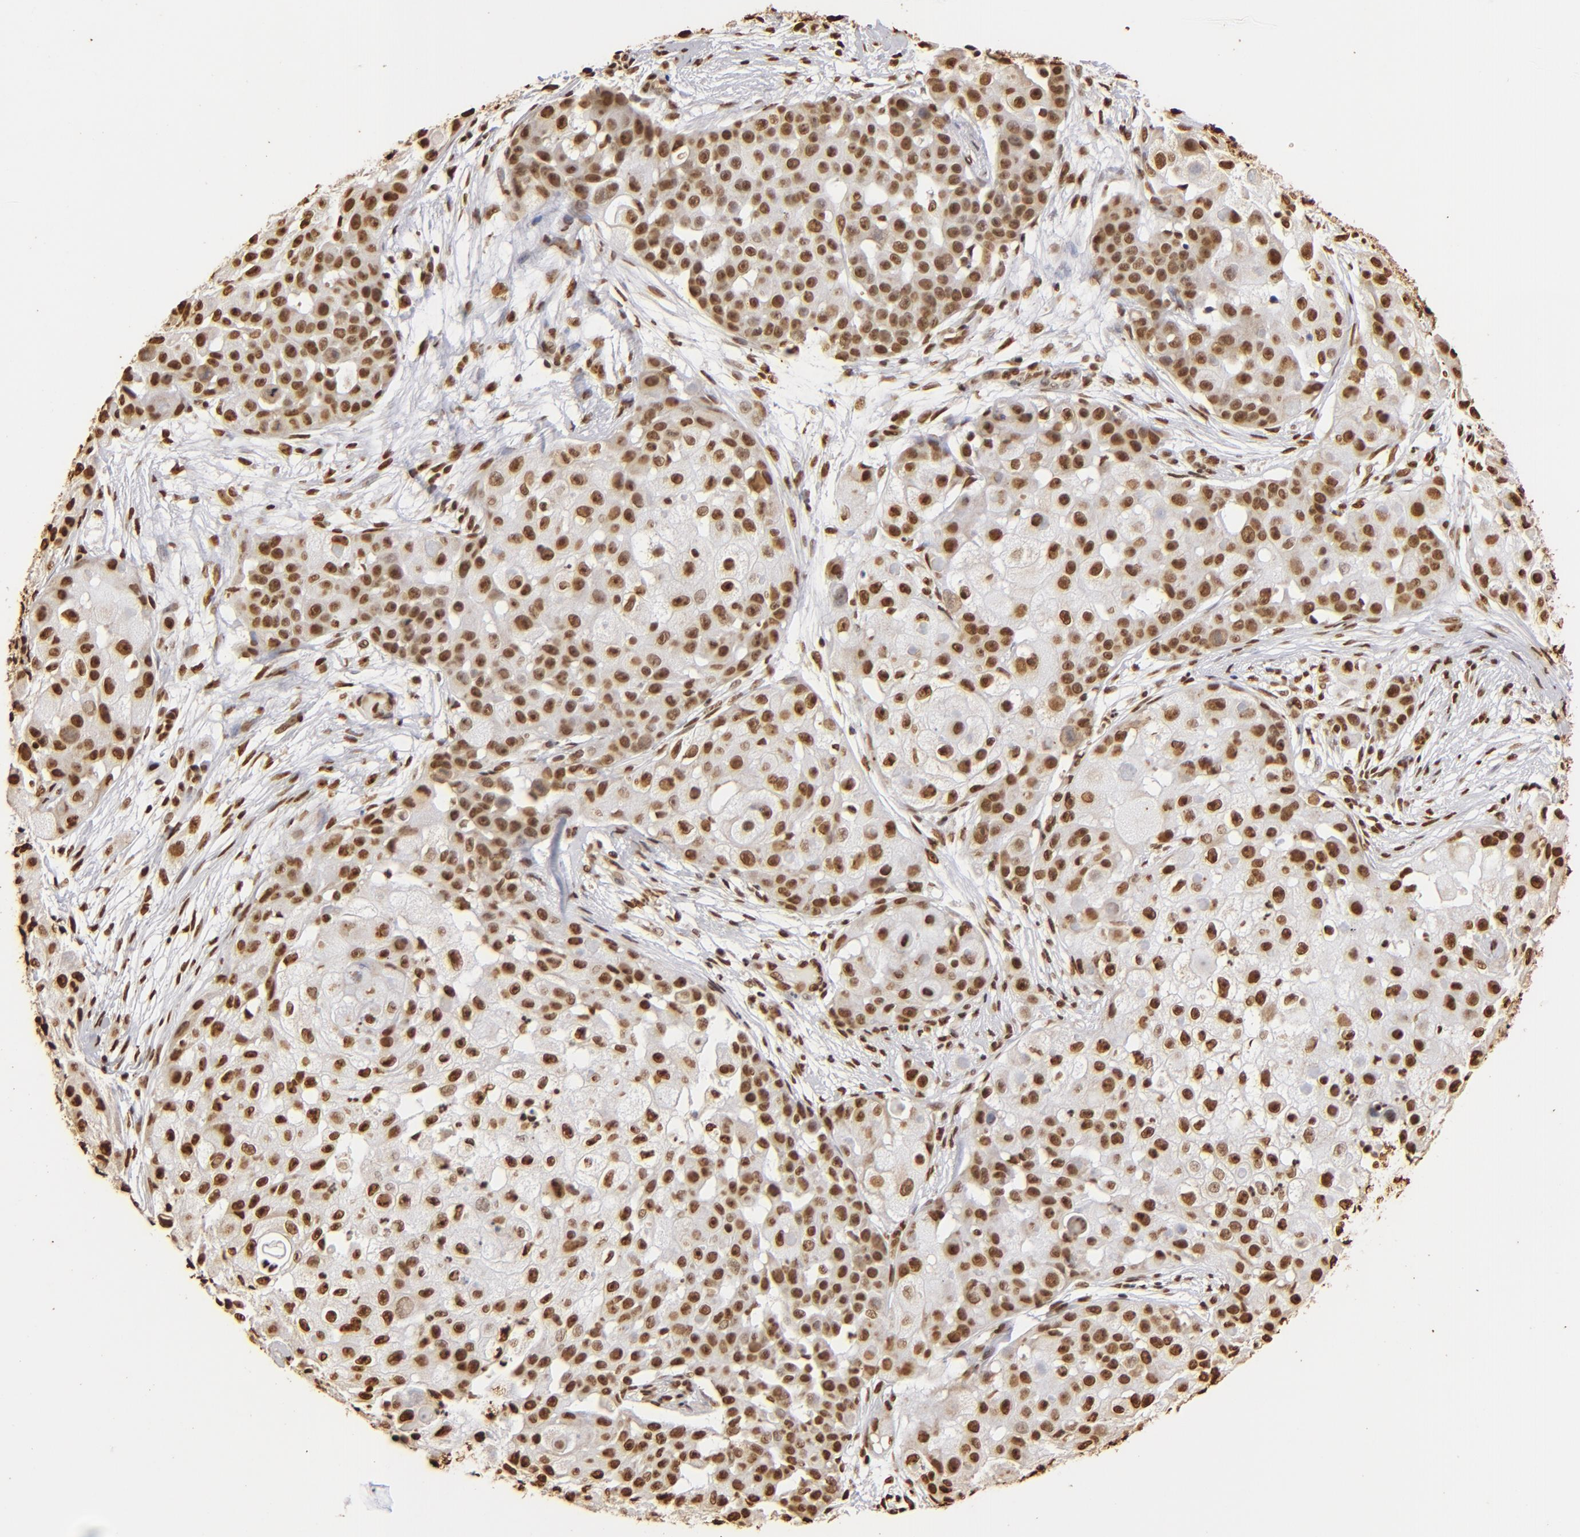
{"staining": {"intensity": "strong", "quantity": ">75%", "location": "nuclear"}, "tissue": "skin cancer", "cell_type": "Tumor cells", "image_type": "cancer", "snomed": [{"axis": "morphology", "description": "Squamous cell carcinoma, NOS"}, {"axis": "topography", "description": "Skin"}], "caption": "Immunohistochemical staining of human skin squamous cell carcinoma displays high levels of strong nuclear protein staining in approximately >75% of tumor cells.", "gene": "ILF3", "patient": {"sex": "female", "age": 57}}